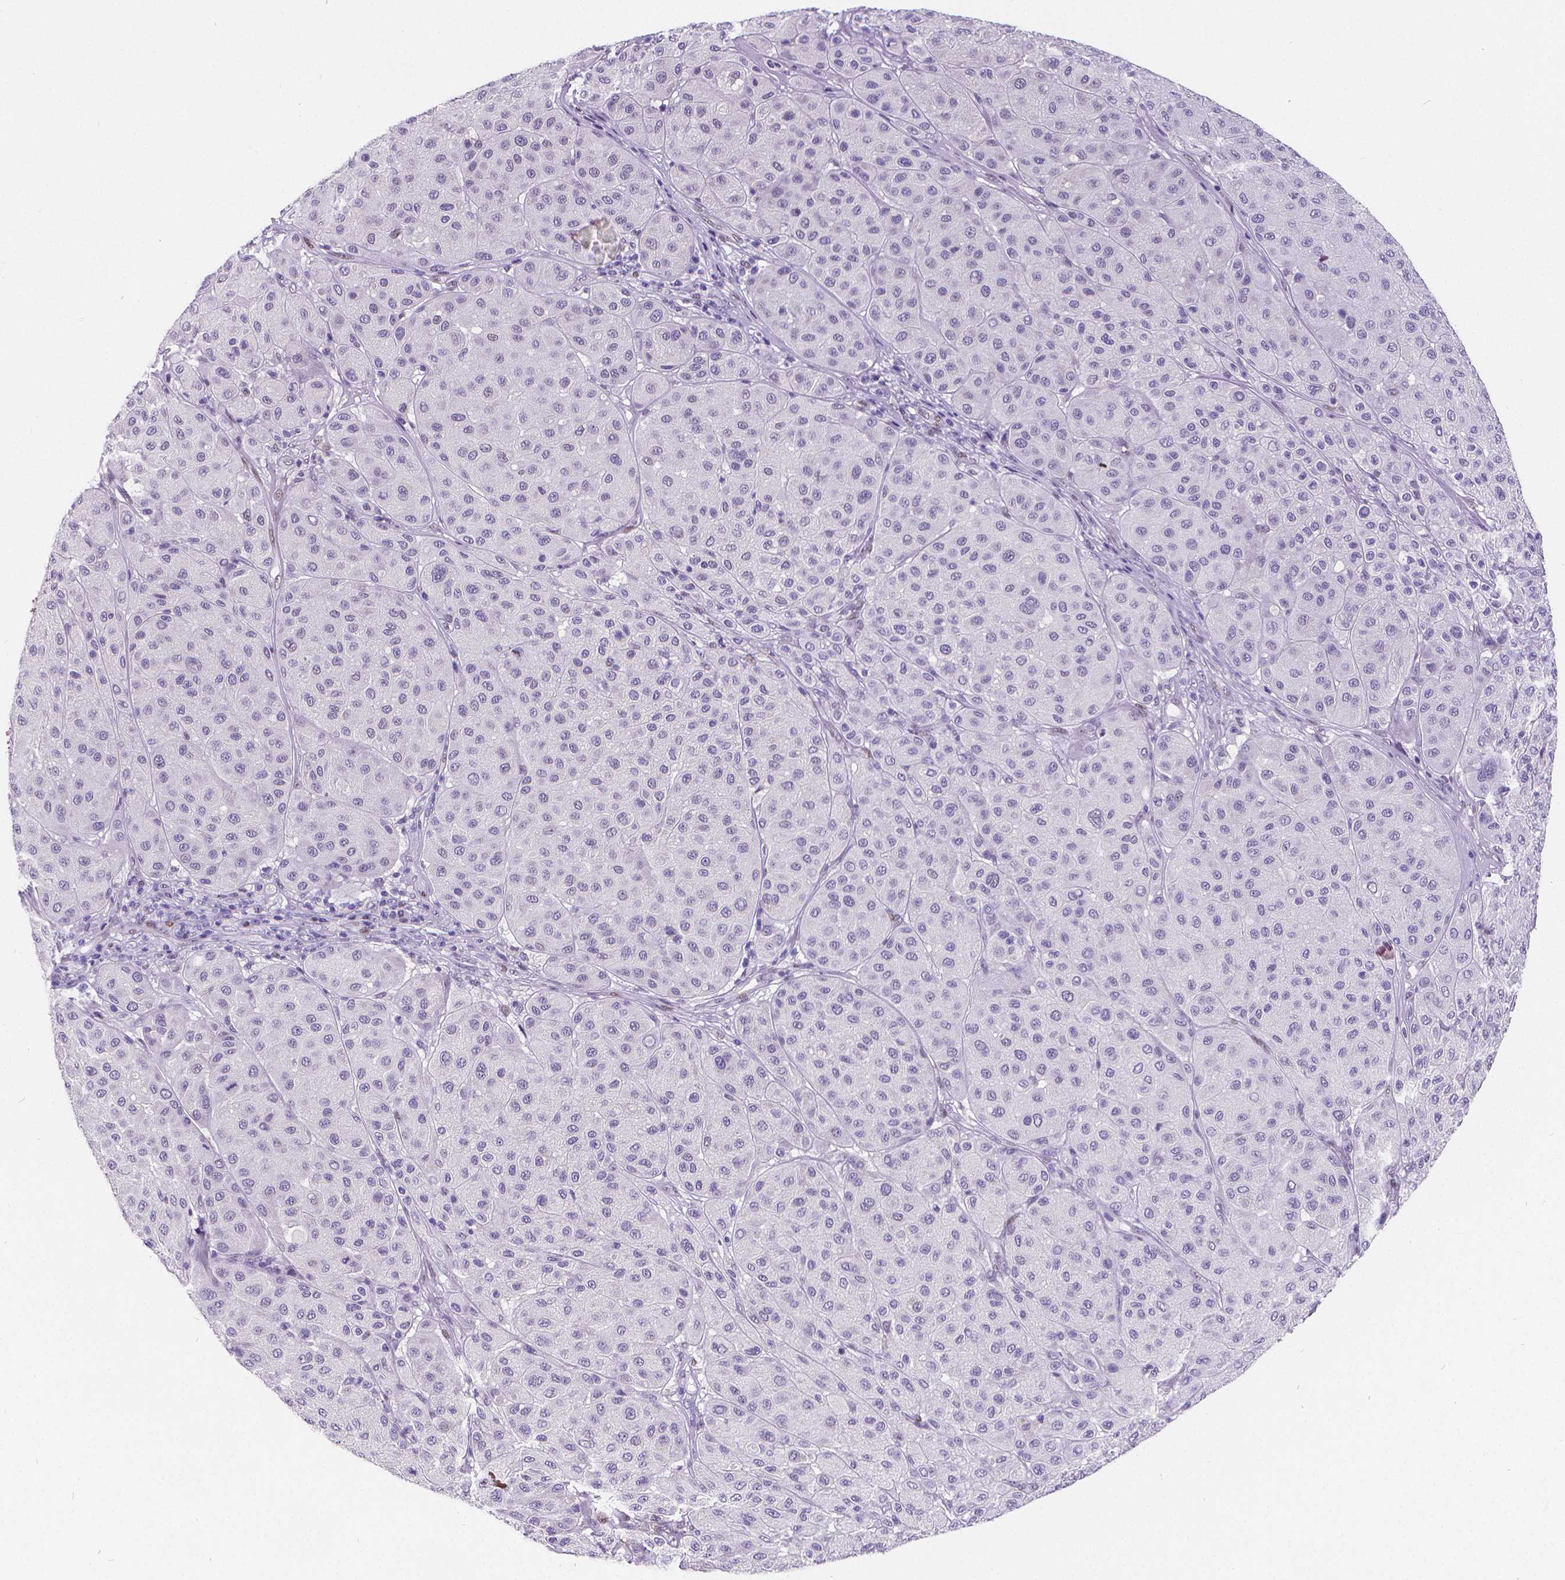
{"staining": {"intensity": "negative", "quantity": "none", "location": "none"}, "tissue": "melanoma", "cell_type": "Tumor cells", "image_type": "cancer", "snomed": [{"axis": "morphology", "description": "Malignant melanoma, Metastatic site"}, {"axis": "topography", "description": "Smooth muscle"}], "caption": "Protein analysis of malignant melanoma (metastatic site) demonstrates no significant positivity in tumor cells.", "gene": "MEF2C", "patient": {"sex": "male", "age": 41}}